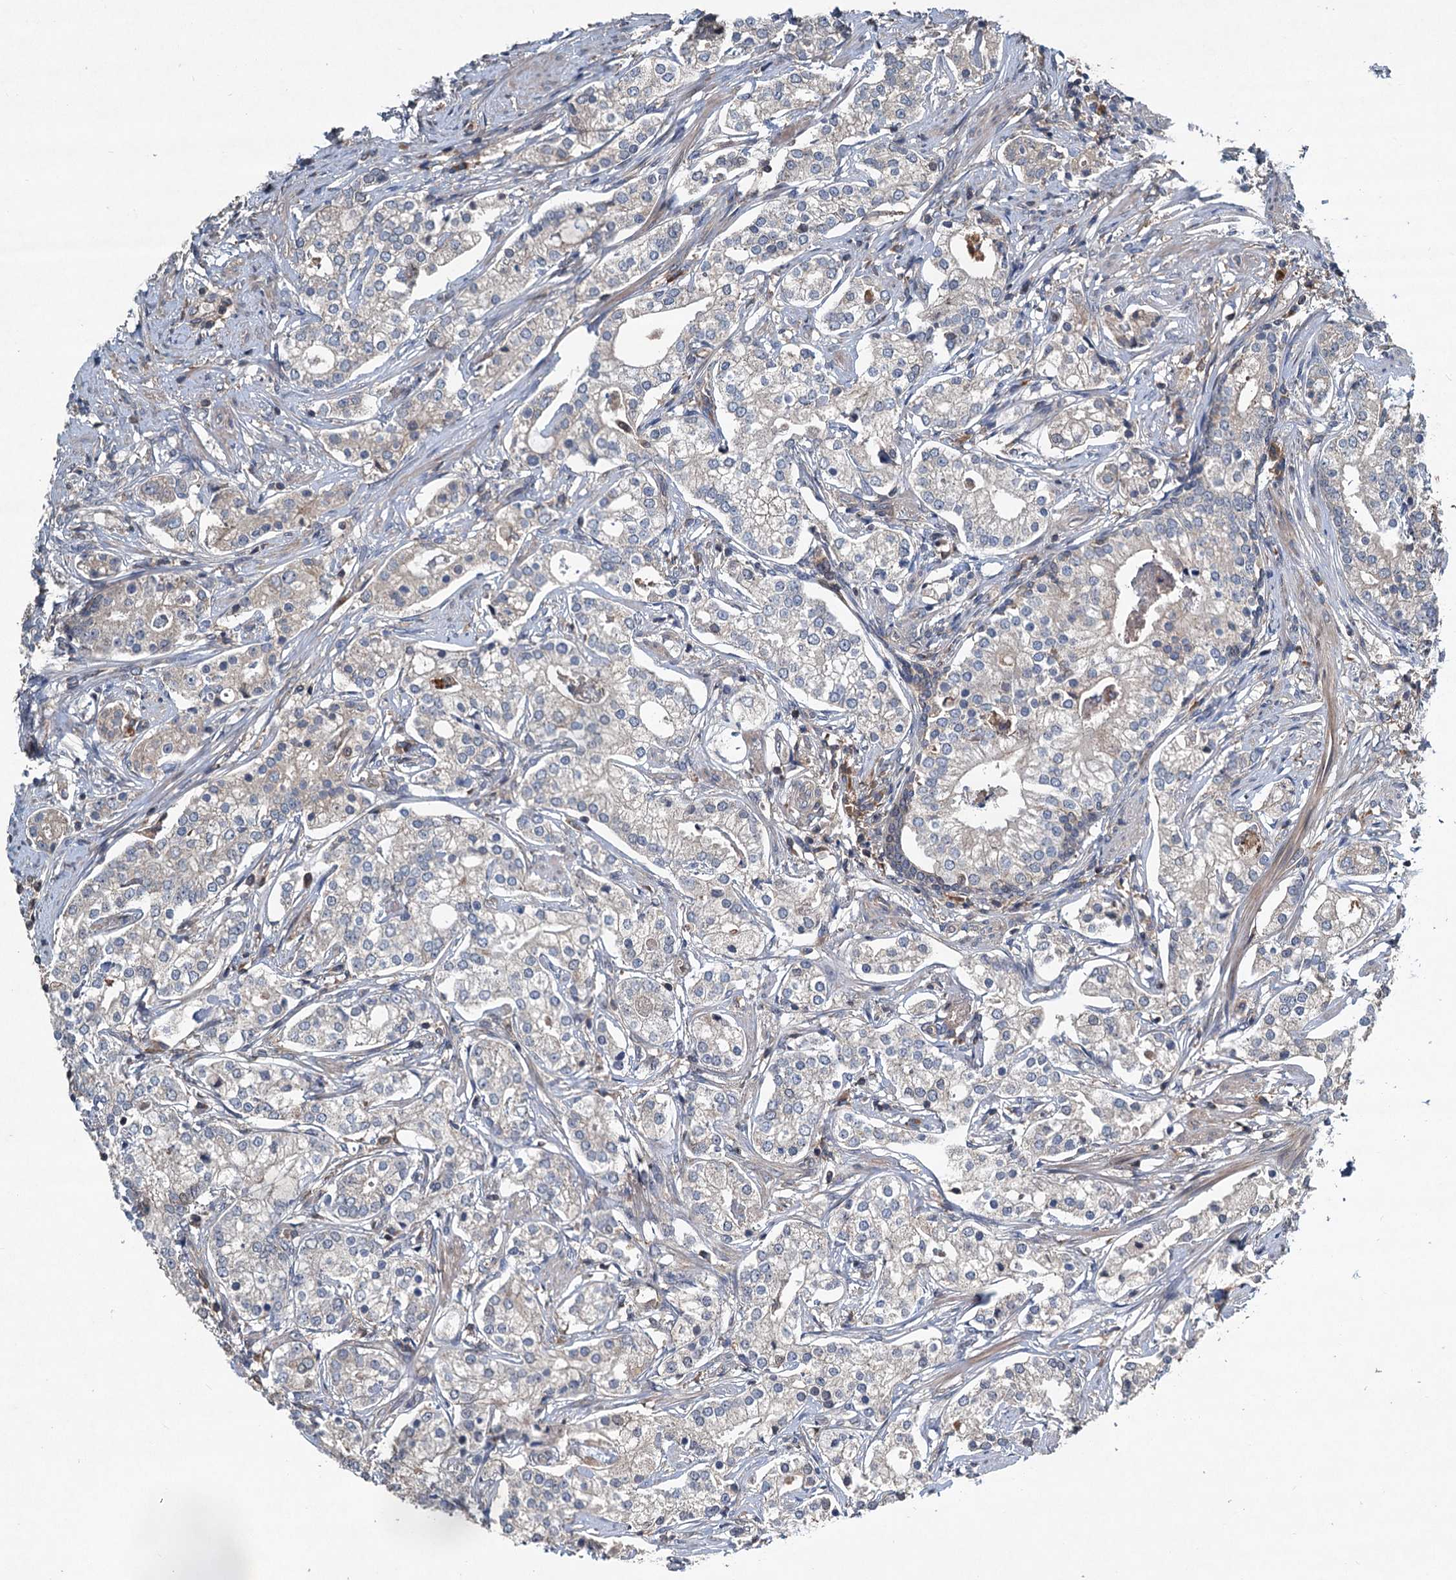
{"staining": {"intensity": "negative", "quantity": "none", "location": "none"}, "tissue": "prostate cancer", "cell_type": "Tumor cells", "image_type": "cancer", "snomed": [{"axis": "morphology", "description": "Adenocarcinoma, High grade"}, {"axis": "topography", "description": "Prostate"}], "caption": "Tumor cells are negative for protein expression in human high-grade adenocarcinoma (prostate).", "gene": "TAPBPL", "patient": {"sex": "male", "age": 69}}